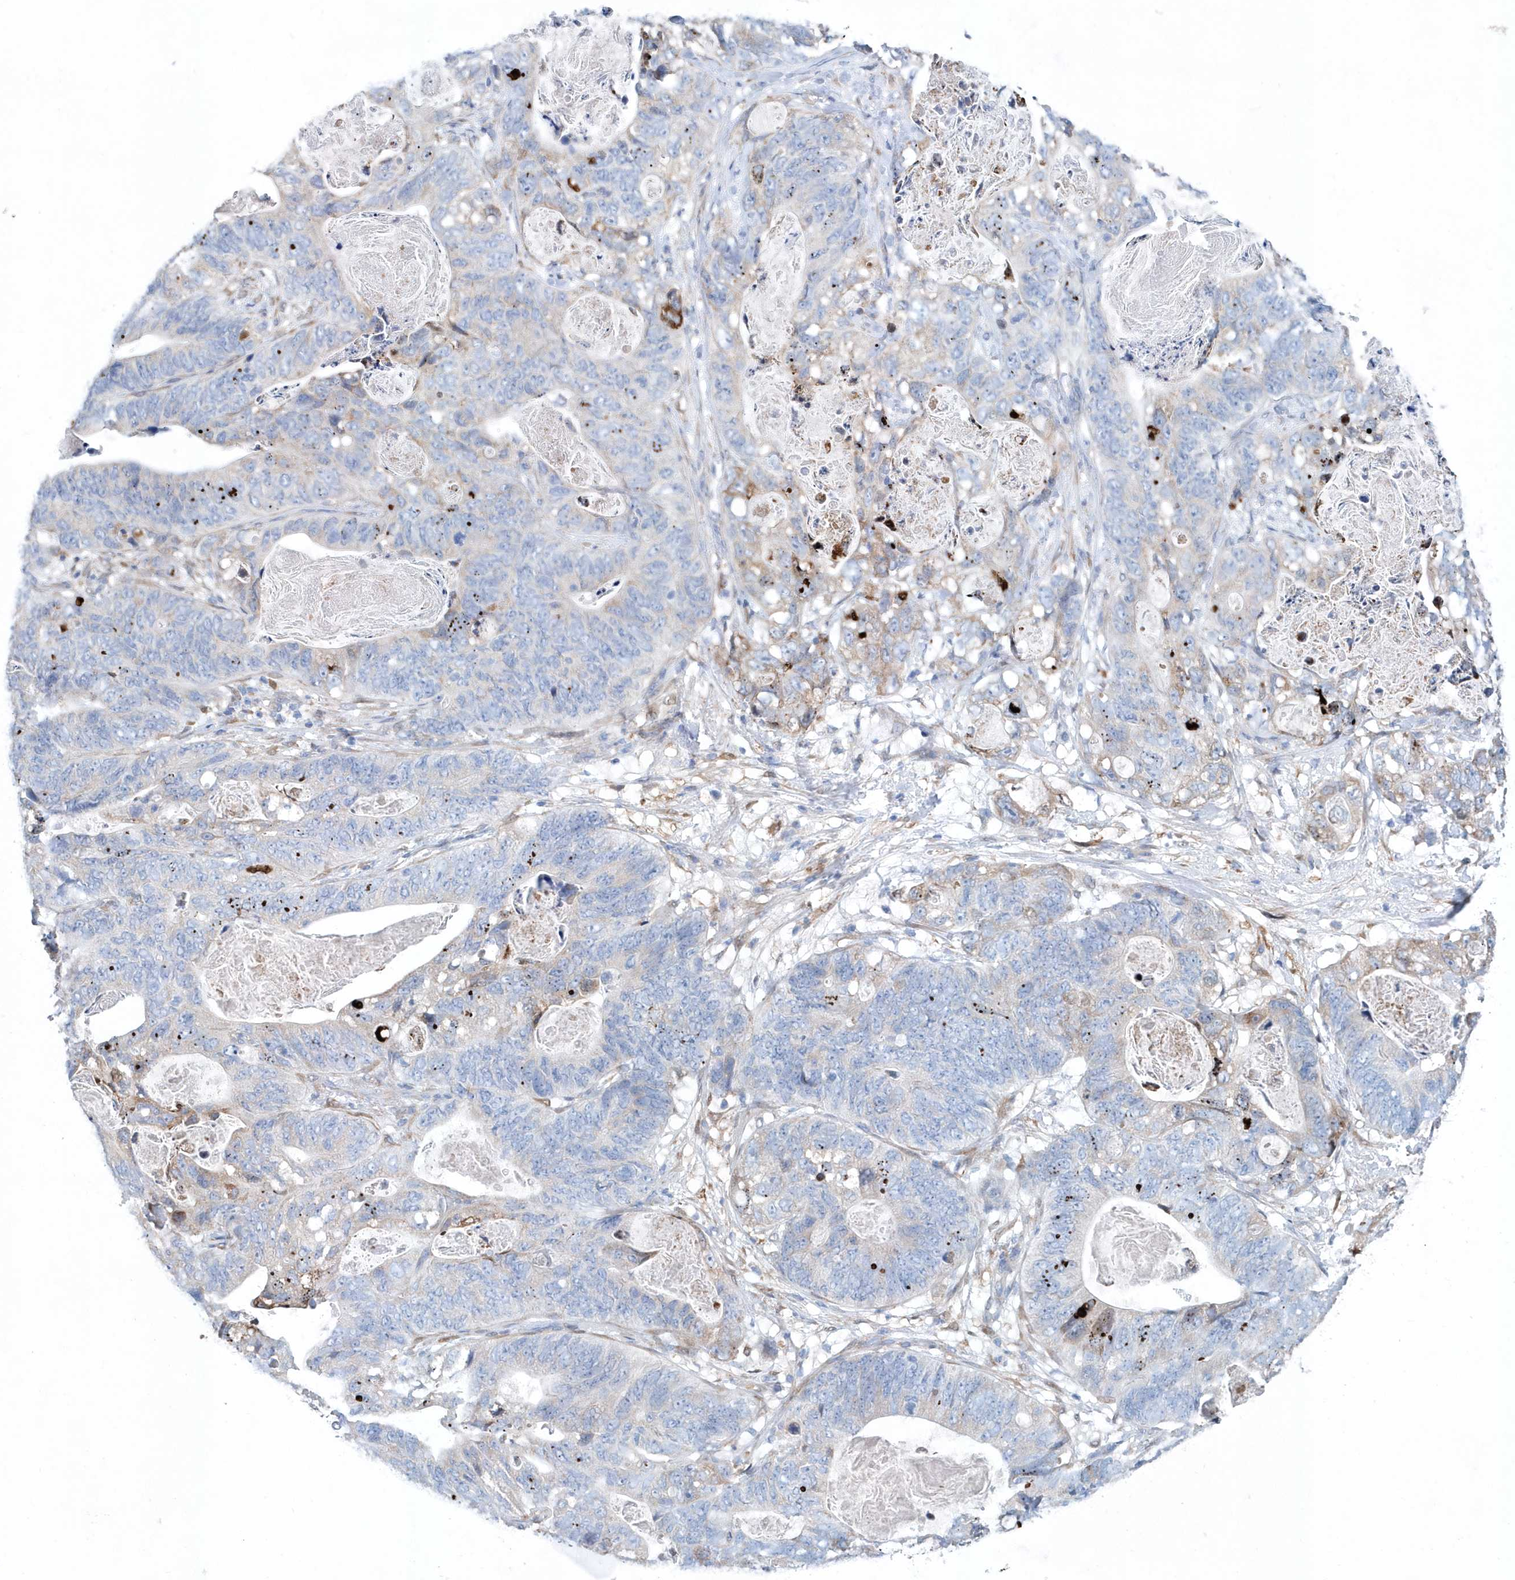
{"staining": {"intensity": "negative", "quantity": "none", "location": "none"}, "tissue": "stomach cancer", "cell_type": "Tumor cells", "image_type": "cancer", "snomed": [{"axis": "morphology", "description": "Normal tissue, NOS"}, {"axis": "morphology", "description": "Adenocarcinoma, NOS"}, {"axis": "topography", "description": "Stomach"}], "caption": "Immunohistochemistry histopathology image of human stomach adenocarcinoma stained for a protein (brown), which exhibits no staining in tumor cells.", "gene": "PFN2", "patient": {"sex": "female", "age": 89}}